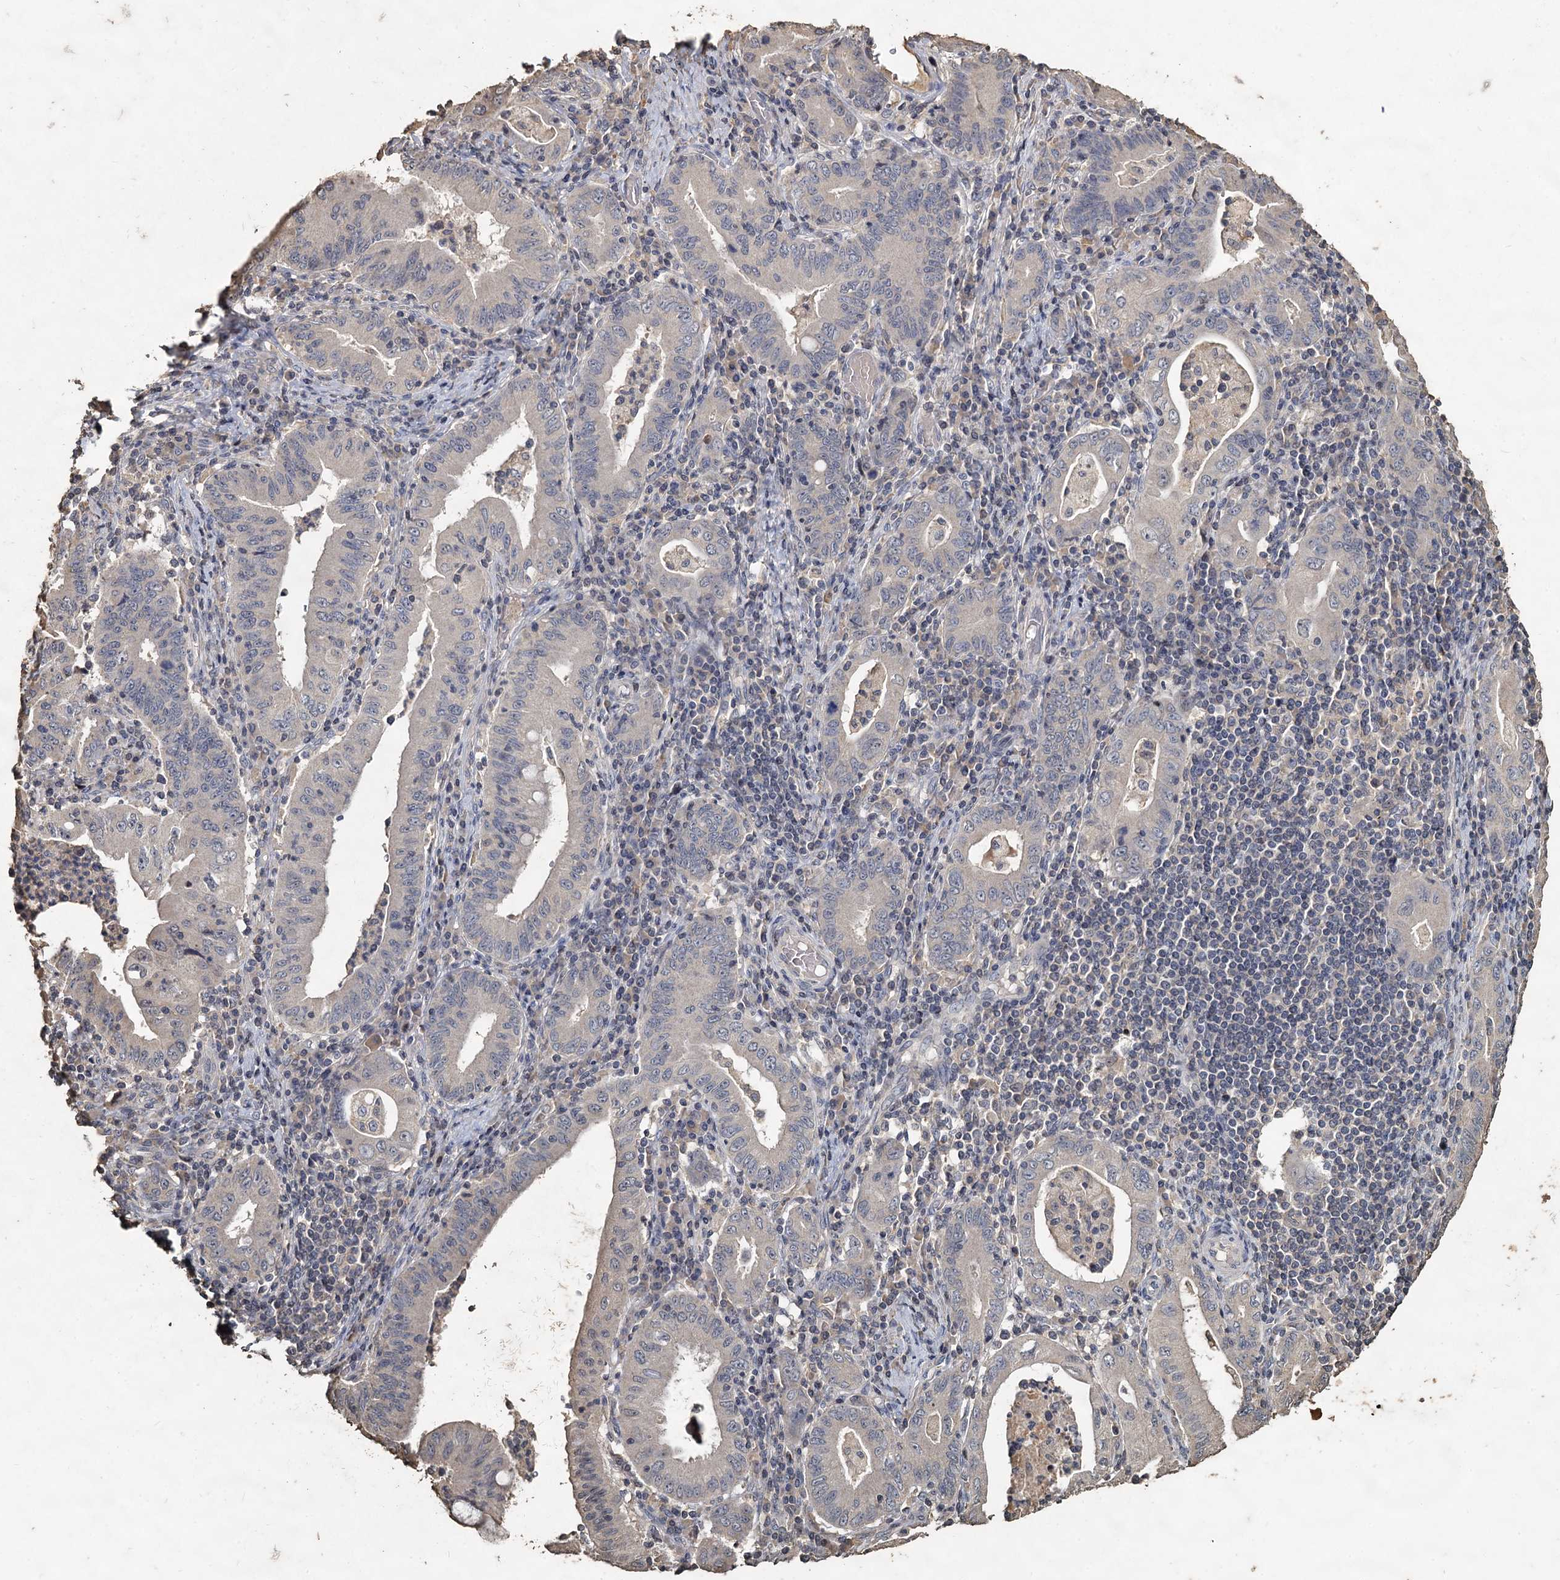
{"staining": {"intensity": "negative", "quantity": "none", "location": "none"}, "tissue": "stomach cancer", "cell_type": "Tumor cells", "image_type": "cancer", "snomed": [{"axis": "morphology", "description": "Normal tissue, NOS"}, {"axis": "morphology", "description": "Adenocarcinoma, NOS"}, {"axis": "topography", "description": "Esophagus"}, {"axis": "topography", "description": "Stomach, upper"}, {"axis": "topography", "description": "Peripheral nerve tissue"}], "caption": "This is an immunohistochemistry photomicrograph of stomach cancer. There is no staining in tumor cells.", "gene": "CCDC61", "patient": {"sex": "male", "age": 62}}